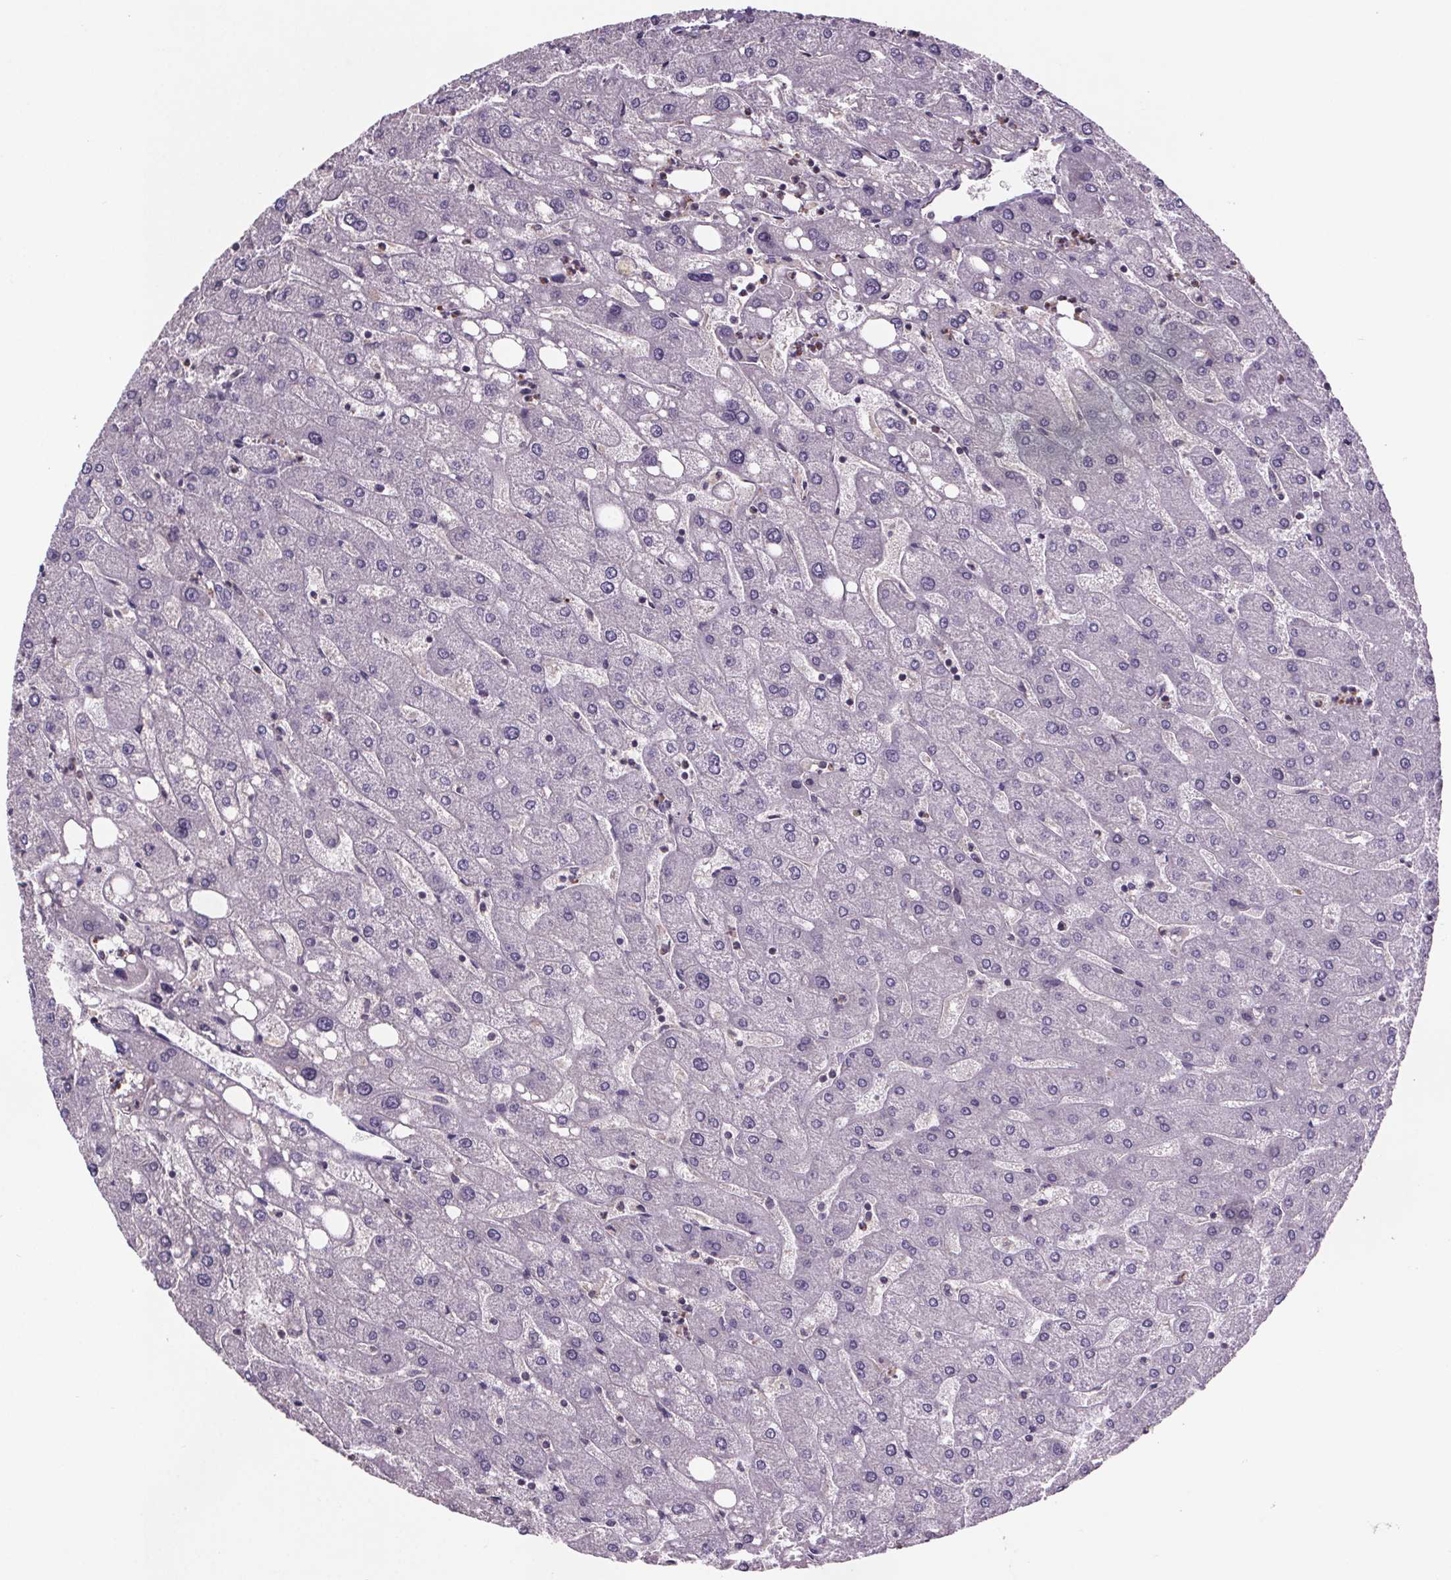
{"staining": {"intensity": "negative", "quantity": "none", "location": "none"}, "tissue": "liver", "cell_type": "Cholangiocytes", "image_type": "normal", "snomed": [{"axis": "morphology", "description": "Normal tissue, NOS"}, {"axis": "topography", "description": "Liver"}], "caption": "Immunohistochemical staining of unremarkable liver shows no significant expression in cholangiocytes. (Brightfield microscopy of DAB (3,3'-diaminobenzidine) immunohistochemistry (IHC) at high magnification).", "gene": "CLN3", "patient": {"sex": "male", "age": 67}}